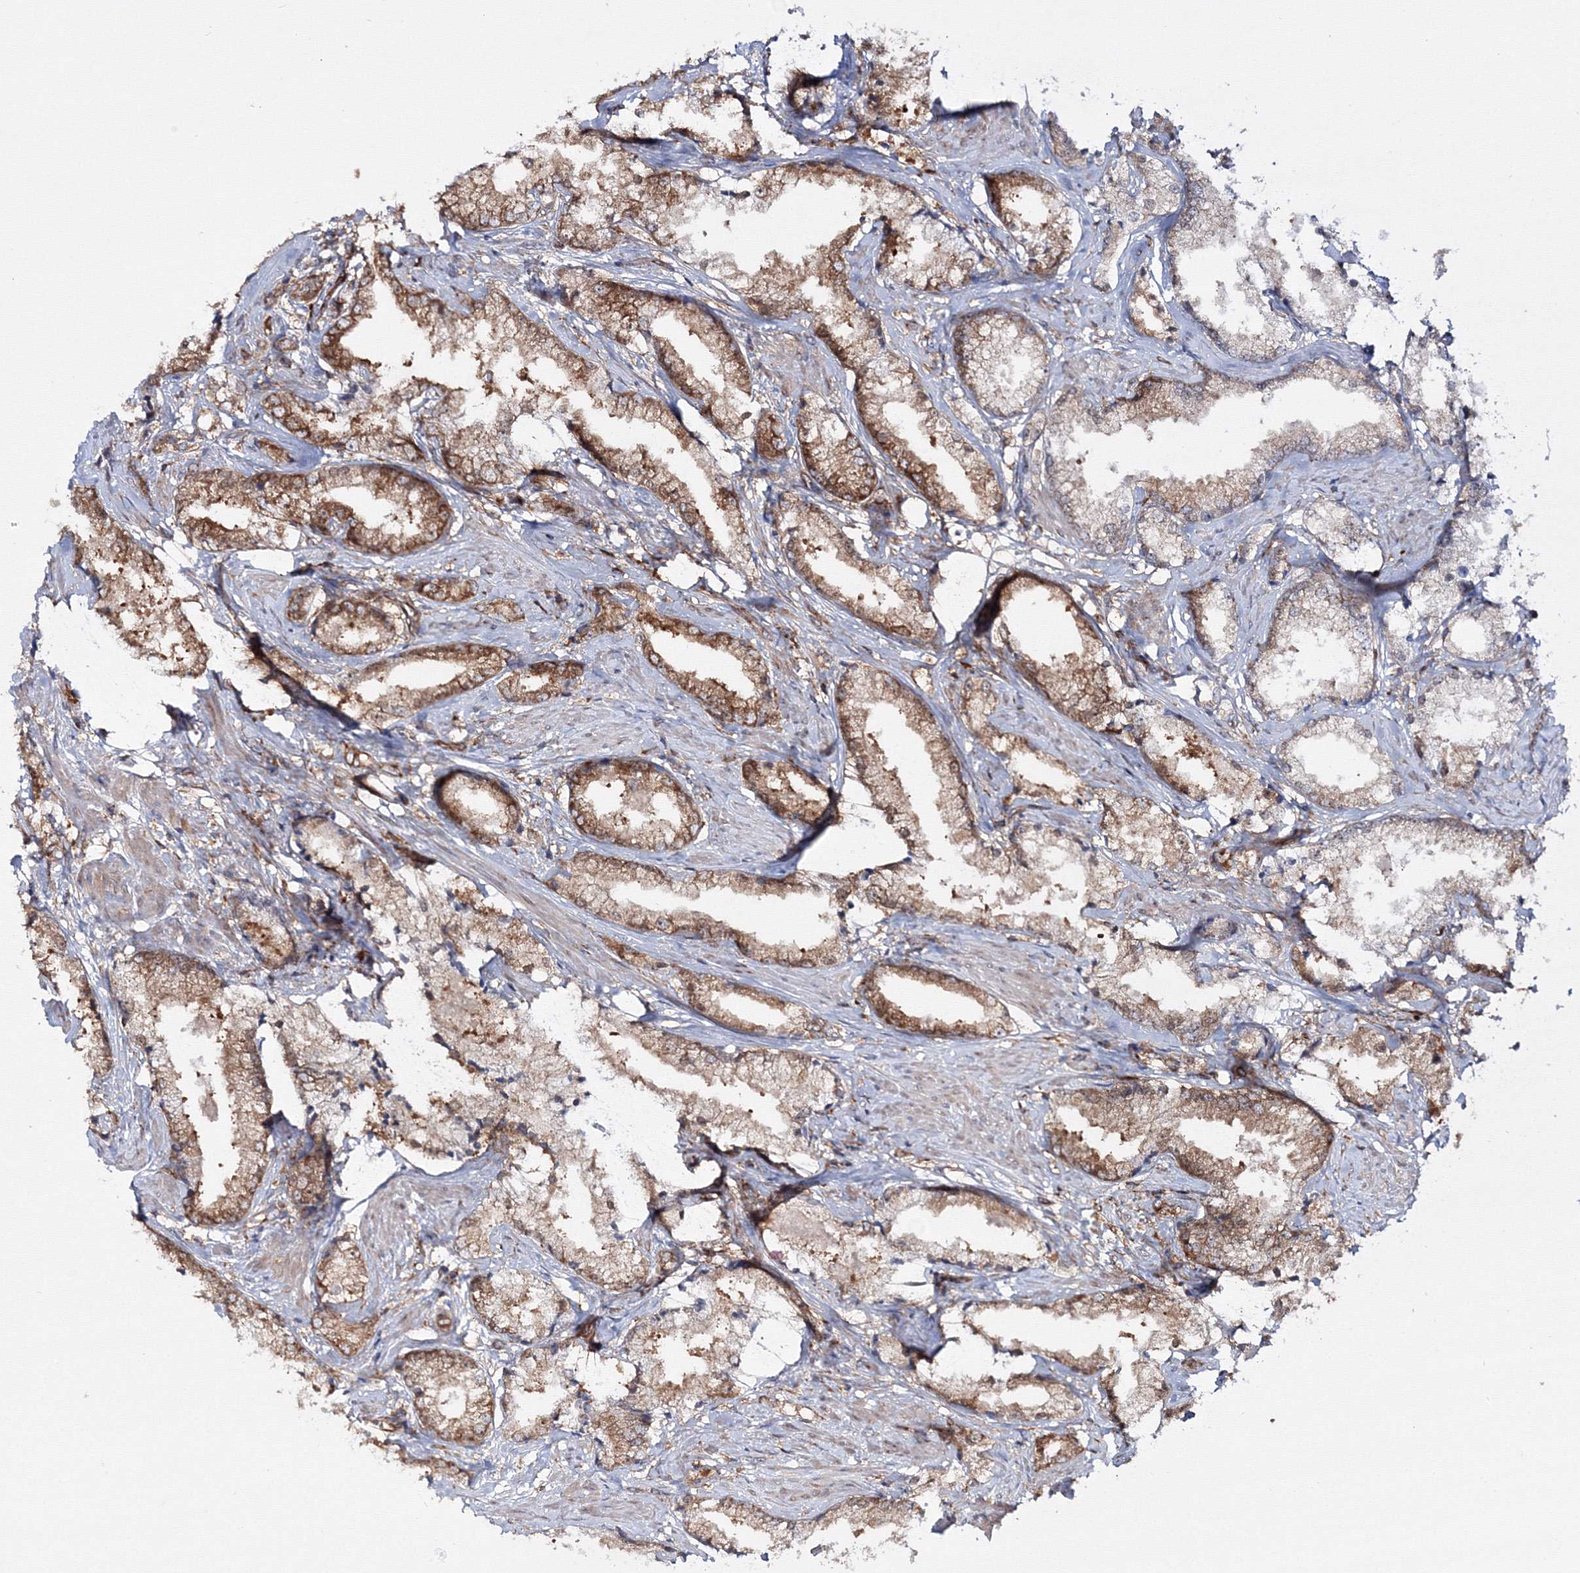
{"staining": {"intensity": "moderate", "quantity": "25%-75%", "location": "cytoplasmic/membranous"}, "tissue": "prostate cancer", "cell_type": "Tumor cells", "image_type": "cancer", "snomed": [{"axis": "morphology", "description": "Adenocarcinoma, High grade"}, {"axis": "topography", "description": "Prostate"}], "caption": "IHC photomicrograph of neoplastic tissue: prostate cancer stained using immunohistochemistry (IHC) demonstrates medium levels of moderate protein expression localized specifically in the cytoplasmic/membranous of tumor cells, appearing as a cytoplasmic/membranous brown color.", "gene": "HARS1", "patient": {"sex": "male", "age": 66}}